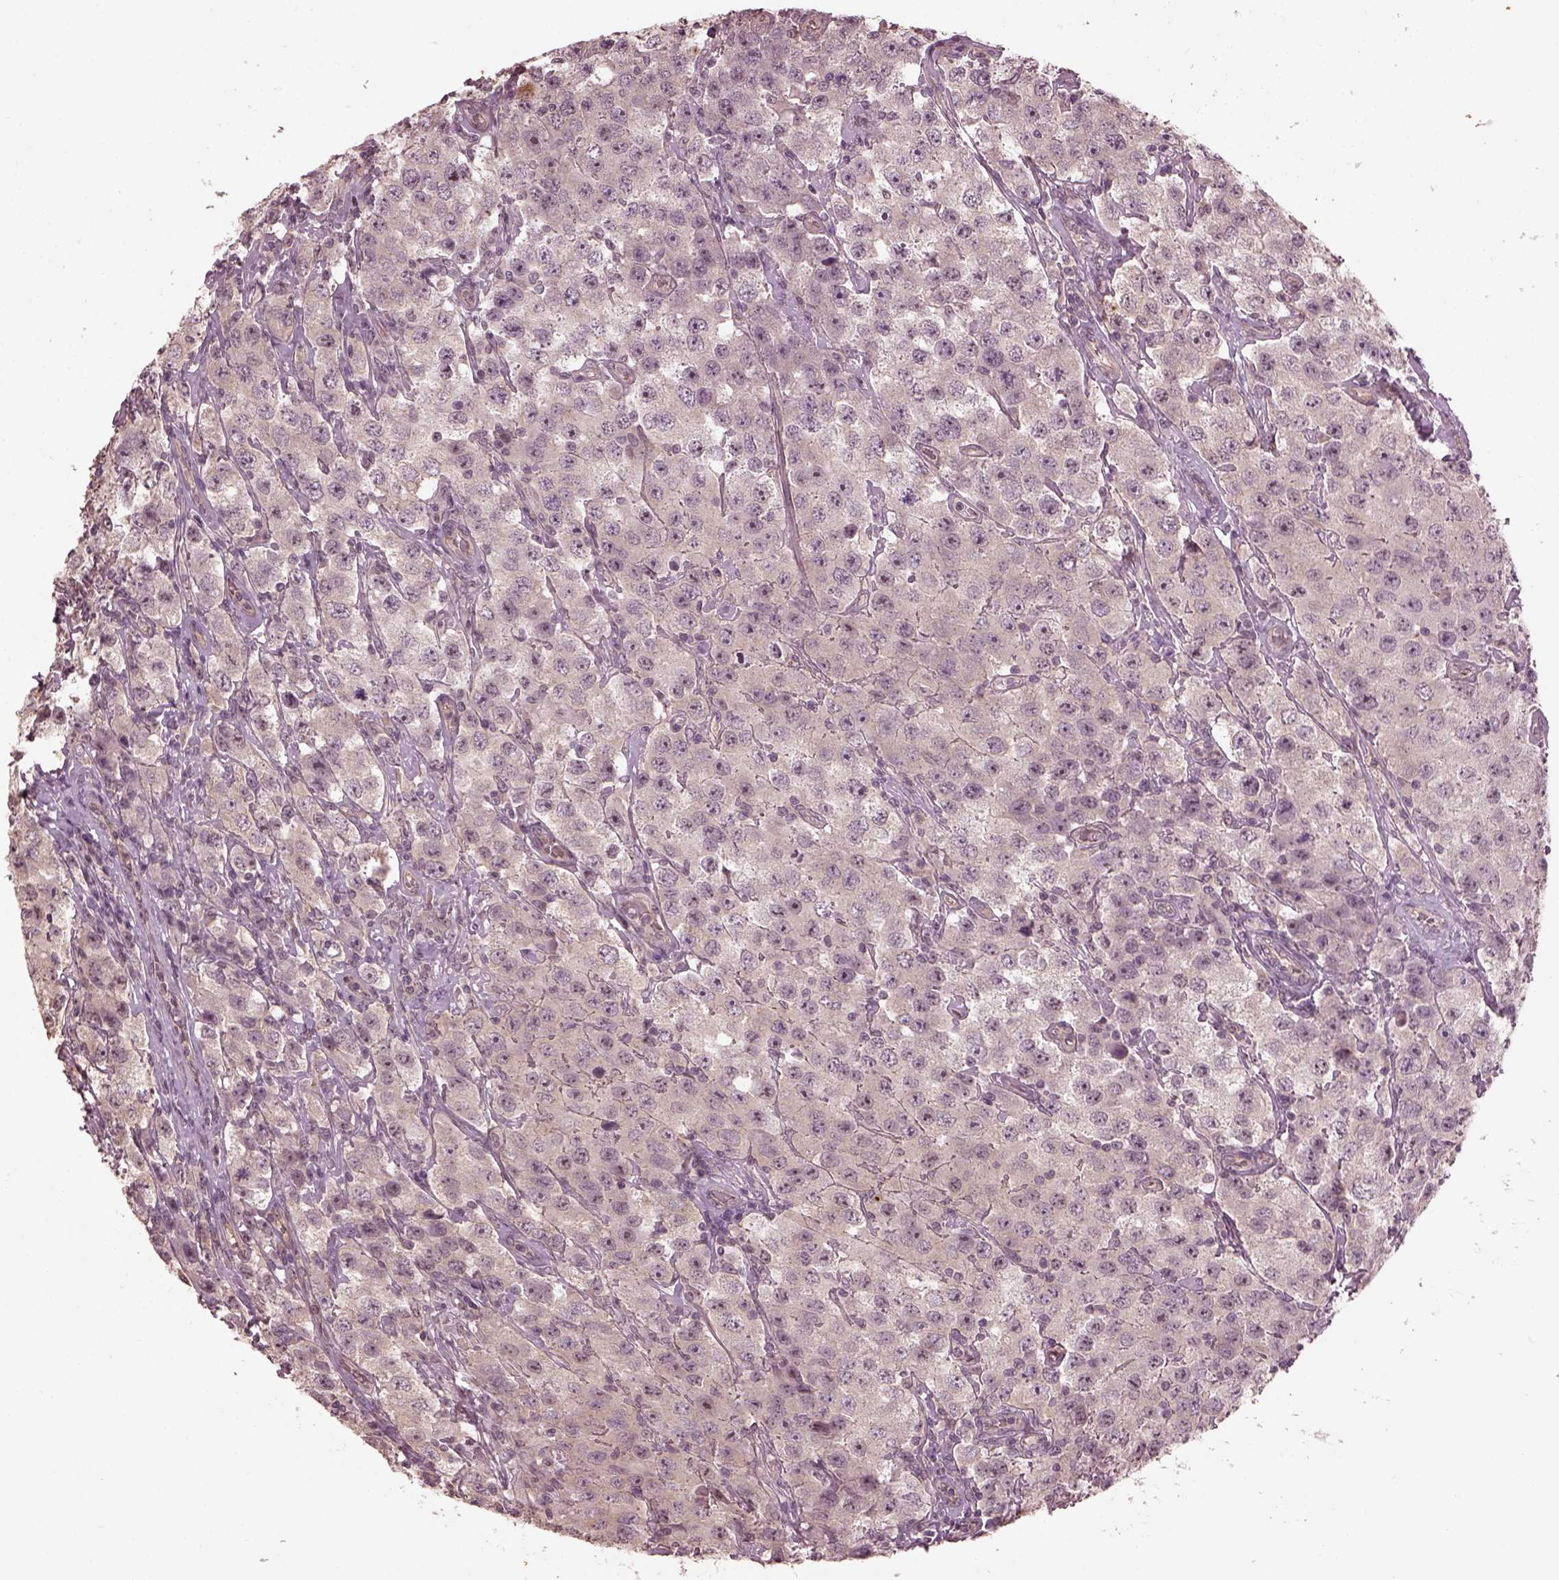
{"staining": {"intensity": "negative", "quantity": "none", "location": "none"}, "tissue": "testis cancer", "cell_type": "Tumor cells", "image_type": "cancer", "snomed": [{"axis": "morphology", "description": "Seminoma, NOS"}, {"axis": "topography", "description": "Testis"}], "caption": "This is an IHC micrograph of testis seminoma. There is no expression in tumor cells.", "gene": "GNRH1", "patient": {"sex": "male", "age": 52}}